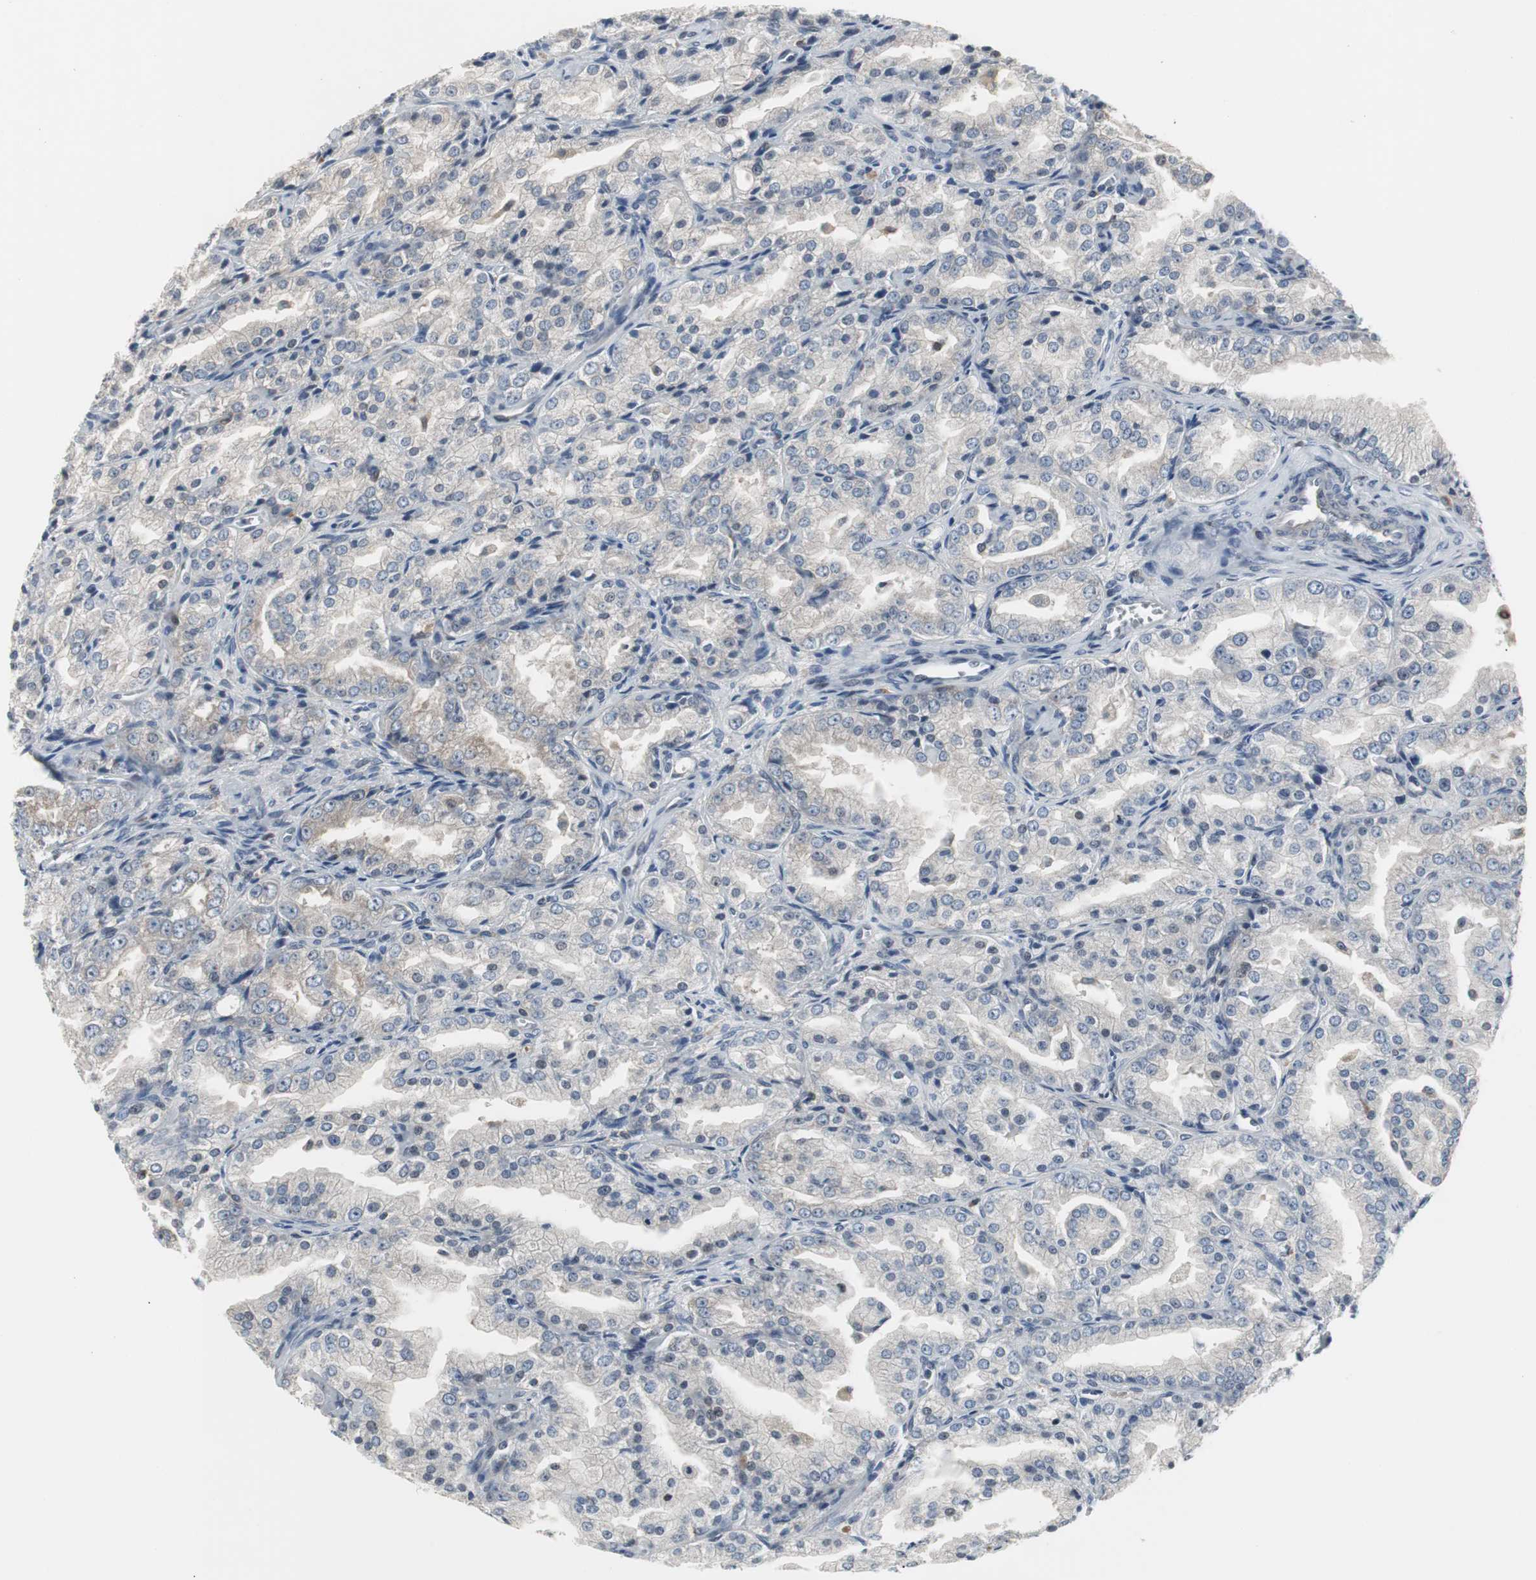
{"staining": {"intensity": "negative", "quantity": "none", "location": "none"}, "tissue": "prostate cancer", "cell_type": "Tumor cells", "image_type": "cancer", "snomed": [{"axis": "morphology", "description": "Adenocarcinoma, High grade"}, {"axis": "topography", "description": "Prostate"}], "caption": "Immunohistochemistry (IHC) photomicrograph of neoplastic tissue: prostate adenocarcinoma (high-grade) stained with DAB exhibits no significant protein expression in tumor cells.", "gene": "GRK2", "patient": {"sex": "male", "age": 61}}